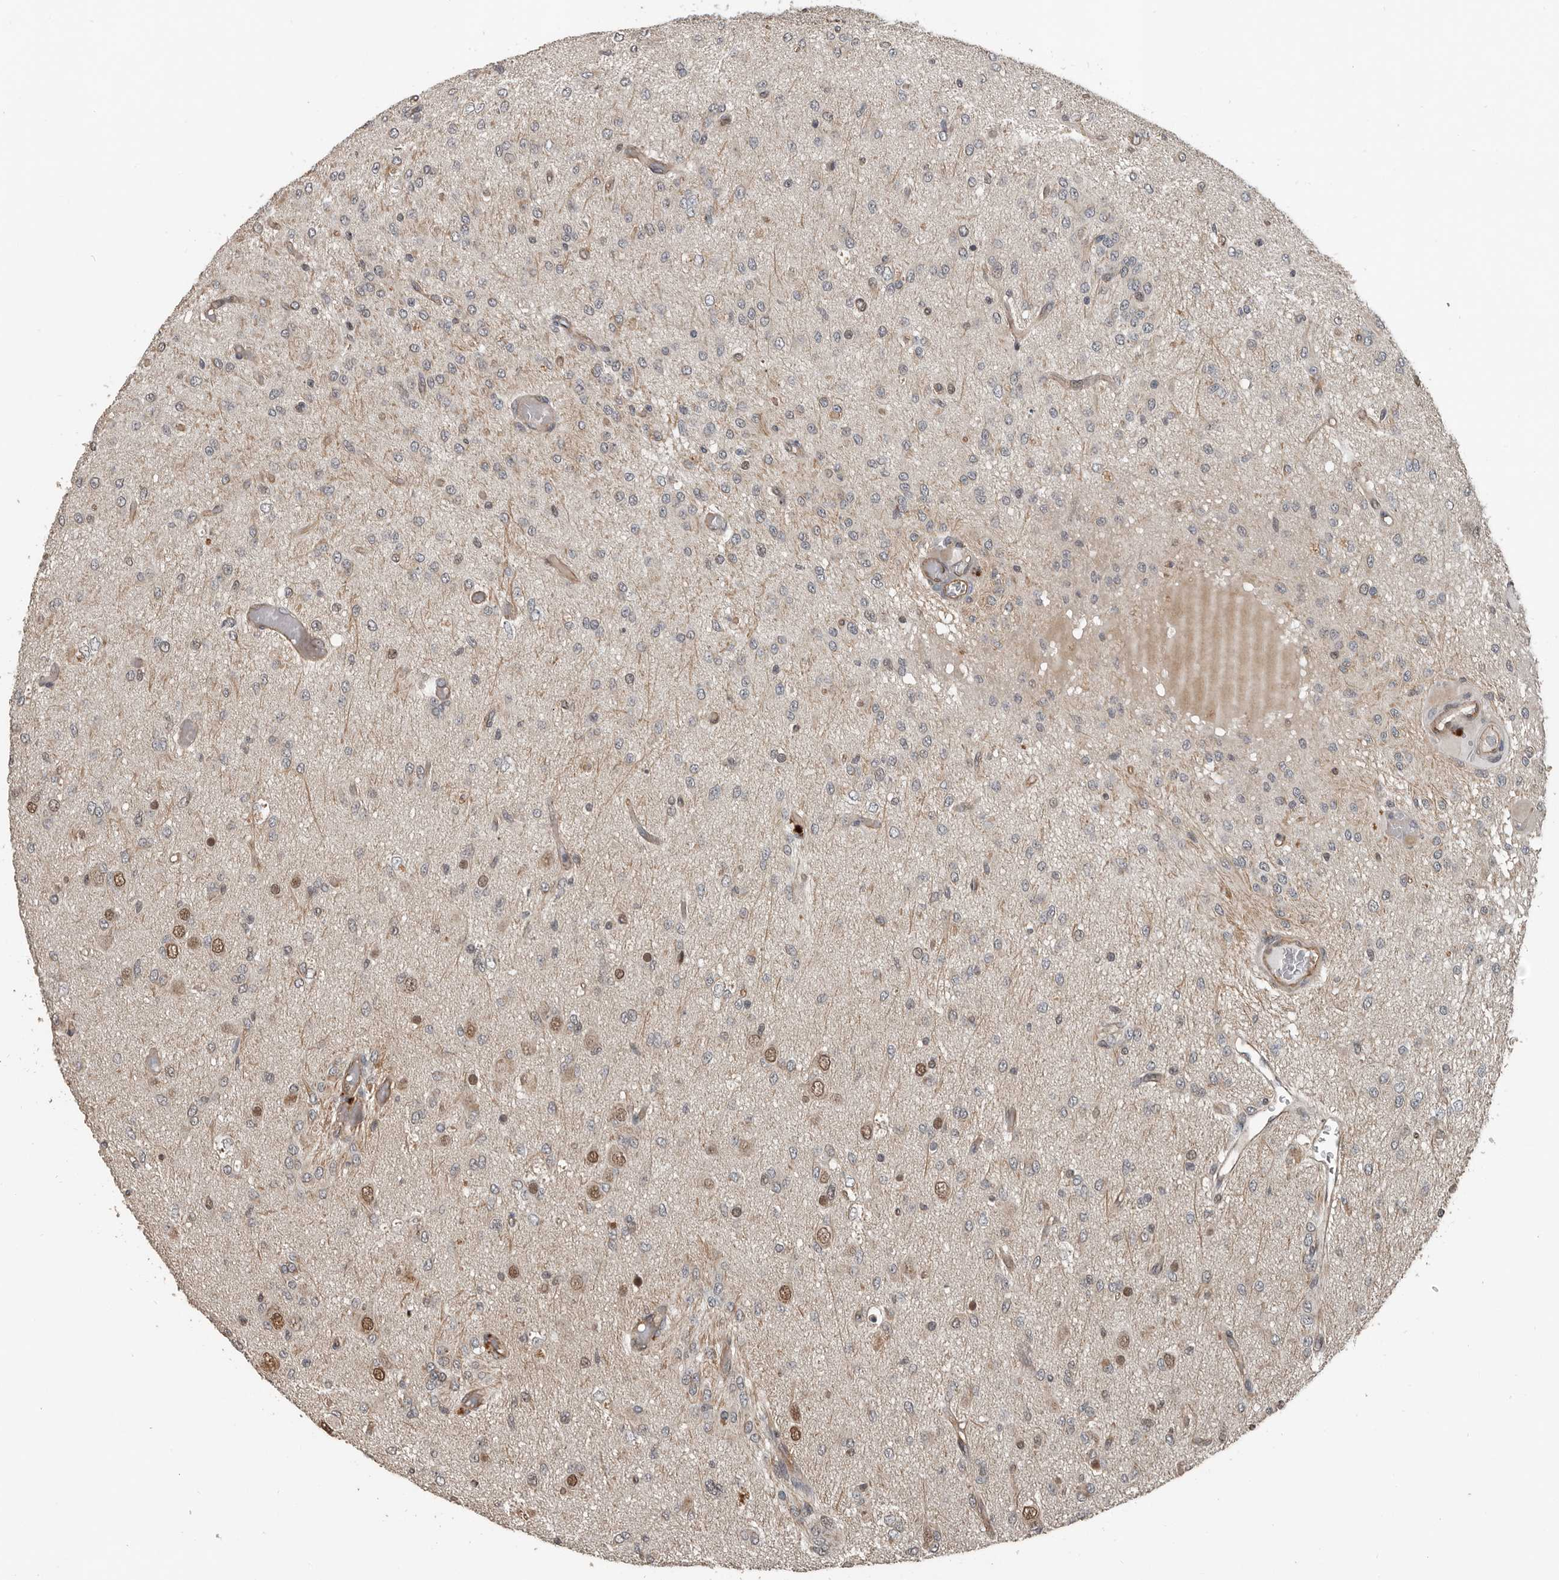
{"staining": {"intensity": "moderate", "quantity": "<25%", "location": "nuclear"}, "tissue": "glioma", "cell_type": "Tumor cells", "image_type": "cancer", "snomed": [{"axis": "morphology", "description": "Glioma, malignant, High grade"}, {"axis": "topography", "description": "Brain"}], "caption": "Glioma was stained to show a protein in brown. There is low levels of moderate nuclear positivity in approximately <25% of tumor cells.", "gene": "YOD1", "patient": {"sex": "female", "age": 59}}